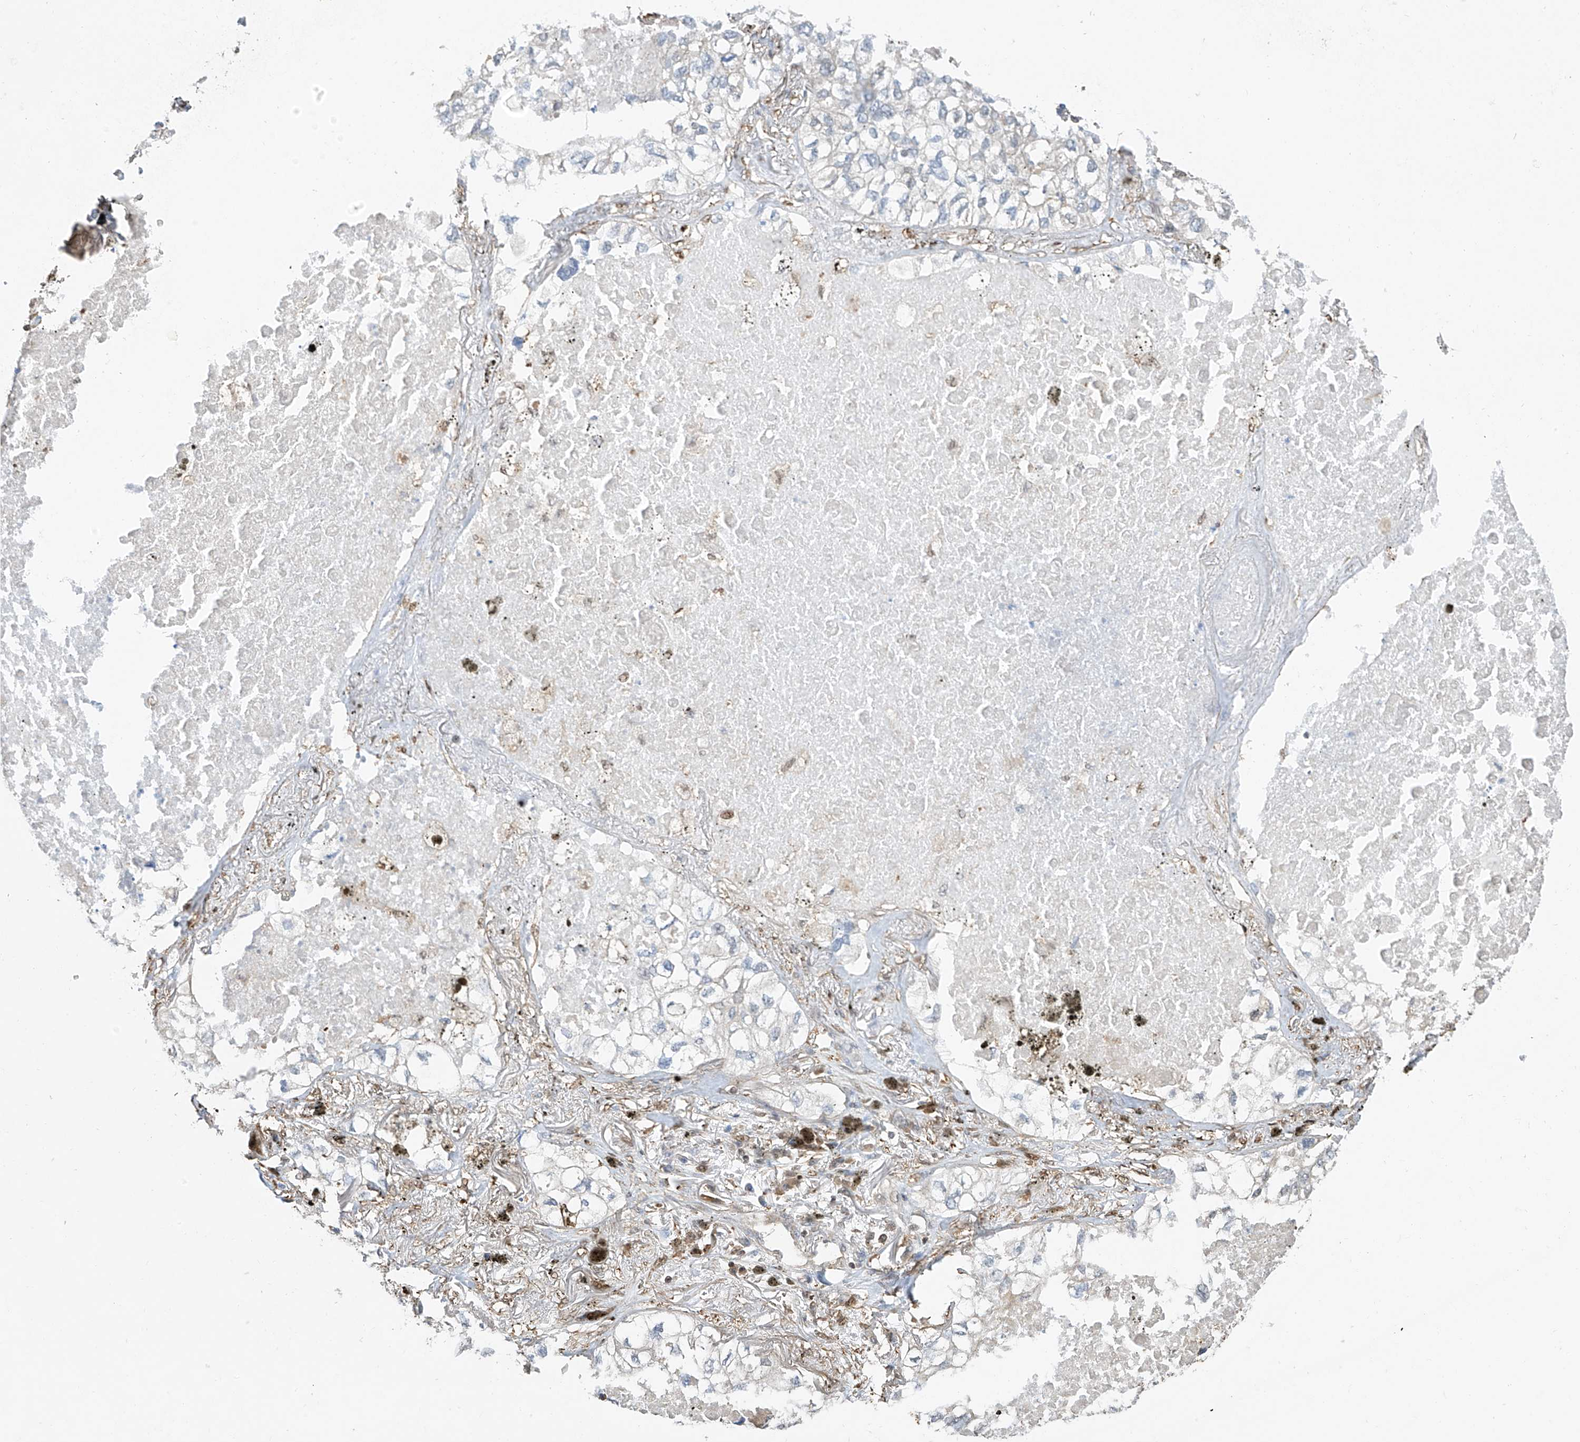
{"staining": {"intensity": "negative", "quantity": "none", "location": "none"}, "tissue": "lung cancer", "cell_type": "Tumor cells", "image_type": "cancer", "snomed": [{"axis": "morphology", "description": "Adenocarcinoma, NOS"}, {"axis": "topography", "description": "Lung"}], "caption": "IHC of human lung adenocarcinoma displays no expression in tumor cells.", "gene": "PMM1", "patient": {"sex": "male", "age": 65}}